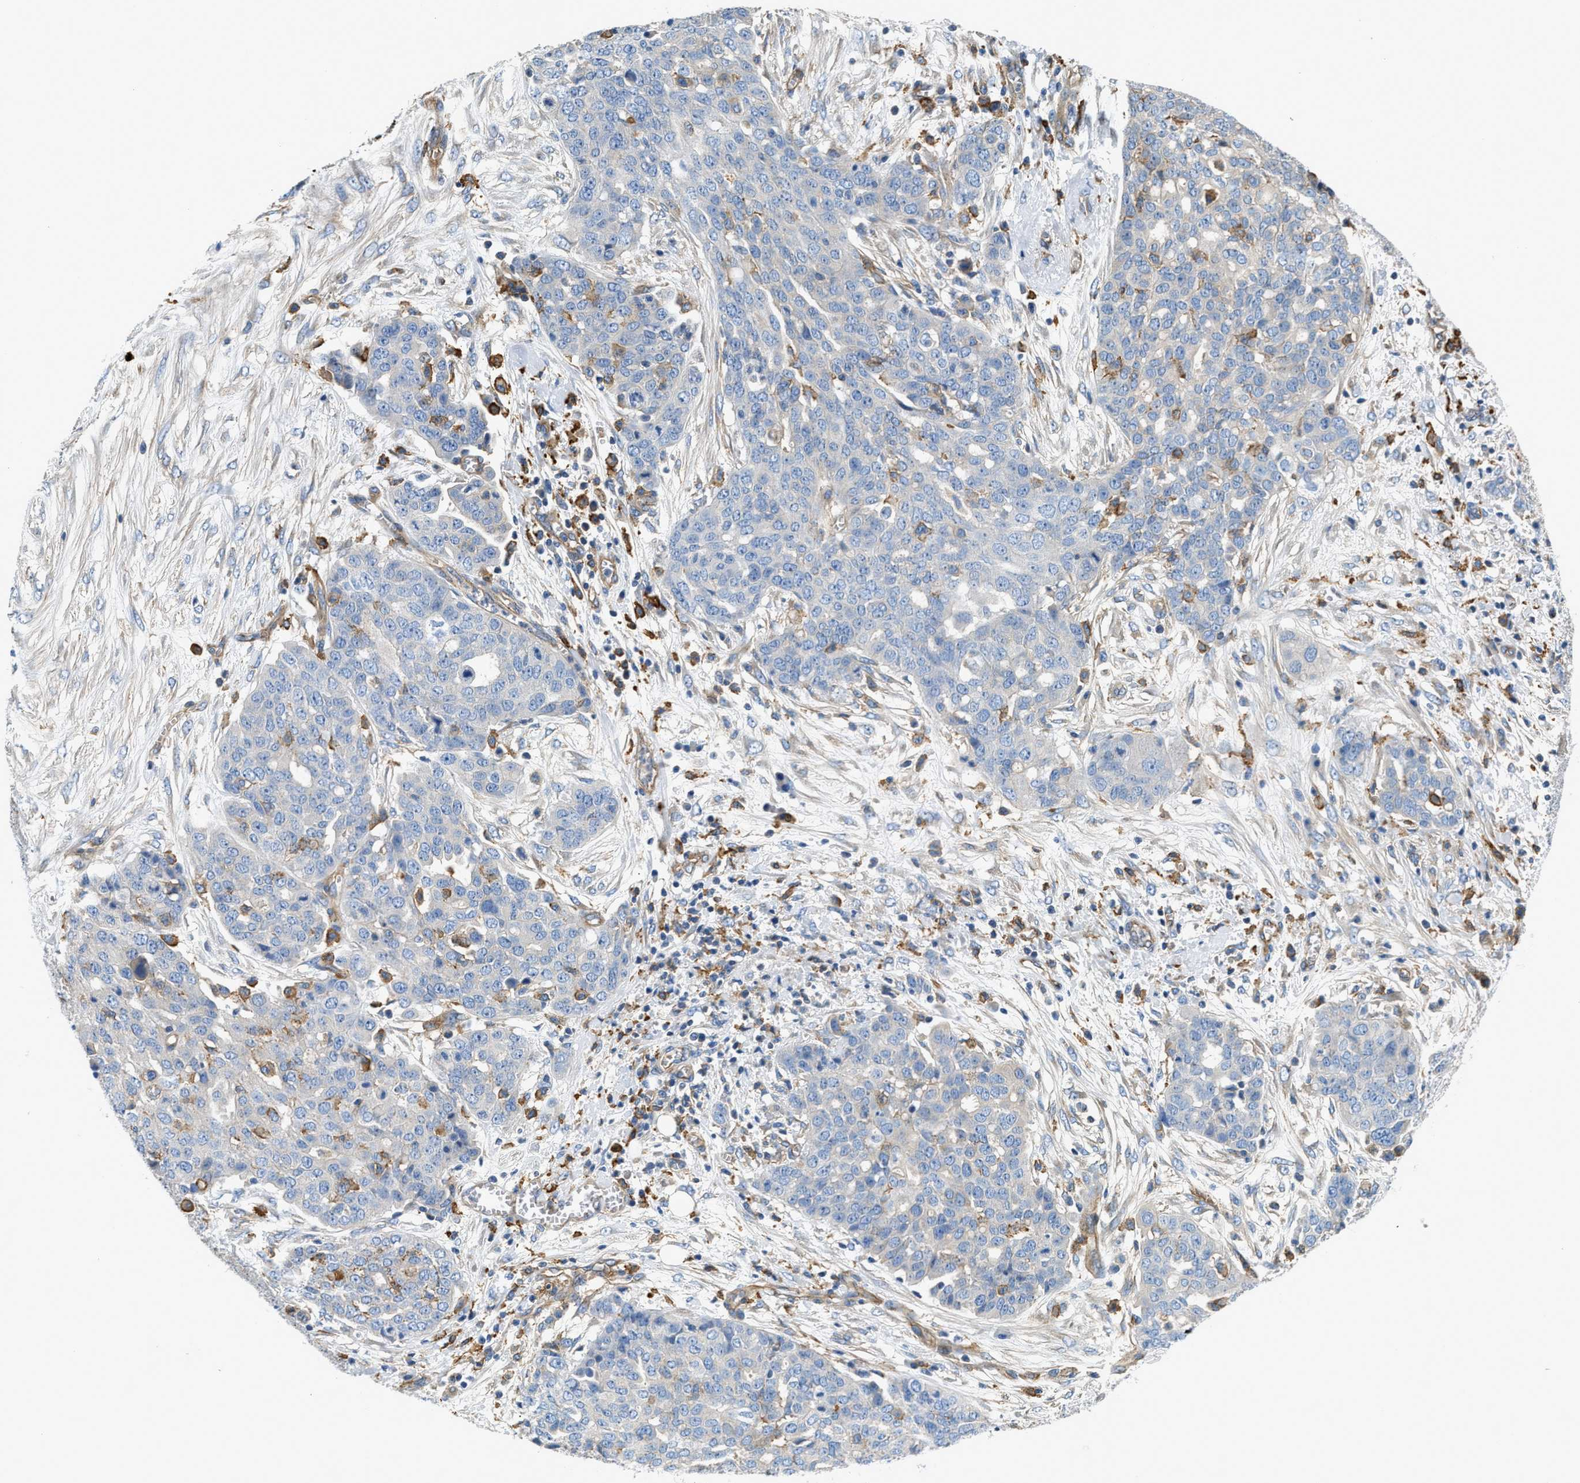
{"staining": {"intensity": "negative", "quantity": "none", "location": "none"}, "tissue": "ovarian cancer", "cell_type": "Tumor cells", "image_type": "cancer", "snomed": [{"axis": "morphology", "description": "Cystadenocarcinoma, serous, NOS"}, {"axis": "topography", "description": "Soft tissue"}, {"axis": "topography", "description": "Ovary"}], "caption": "Ovarian cancer was stained to show a protein in brown. There is no significant staining in tumor cells.", "gene": "NSUN7", "patient": {"sex": "female", "age": 57}}